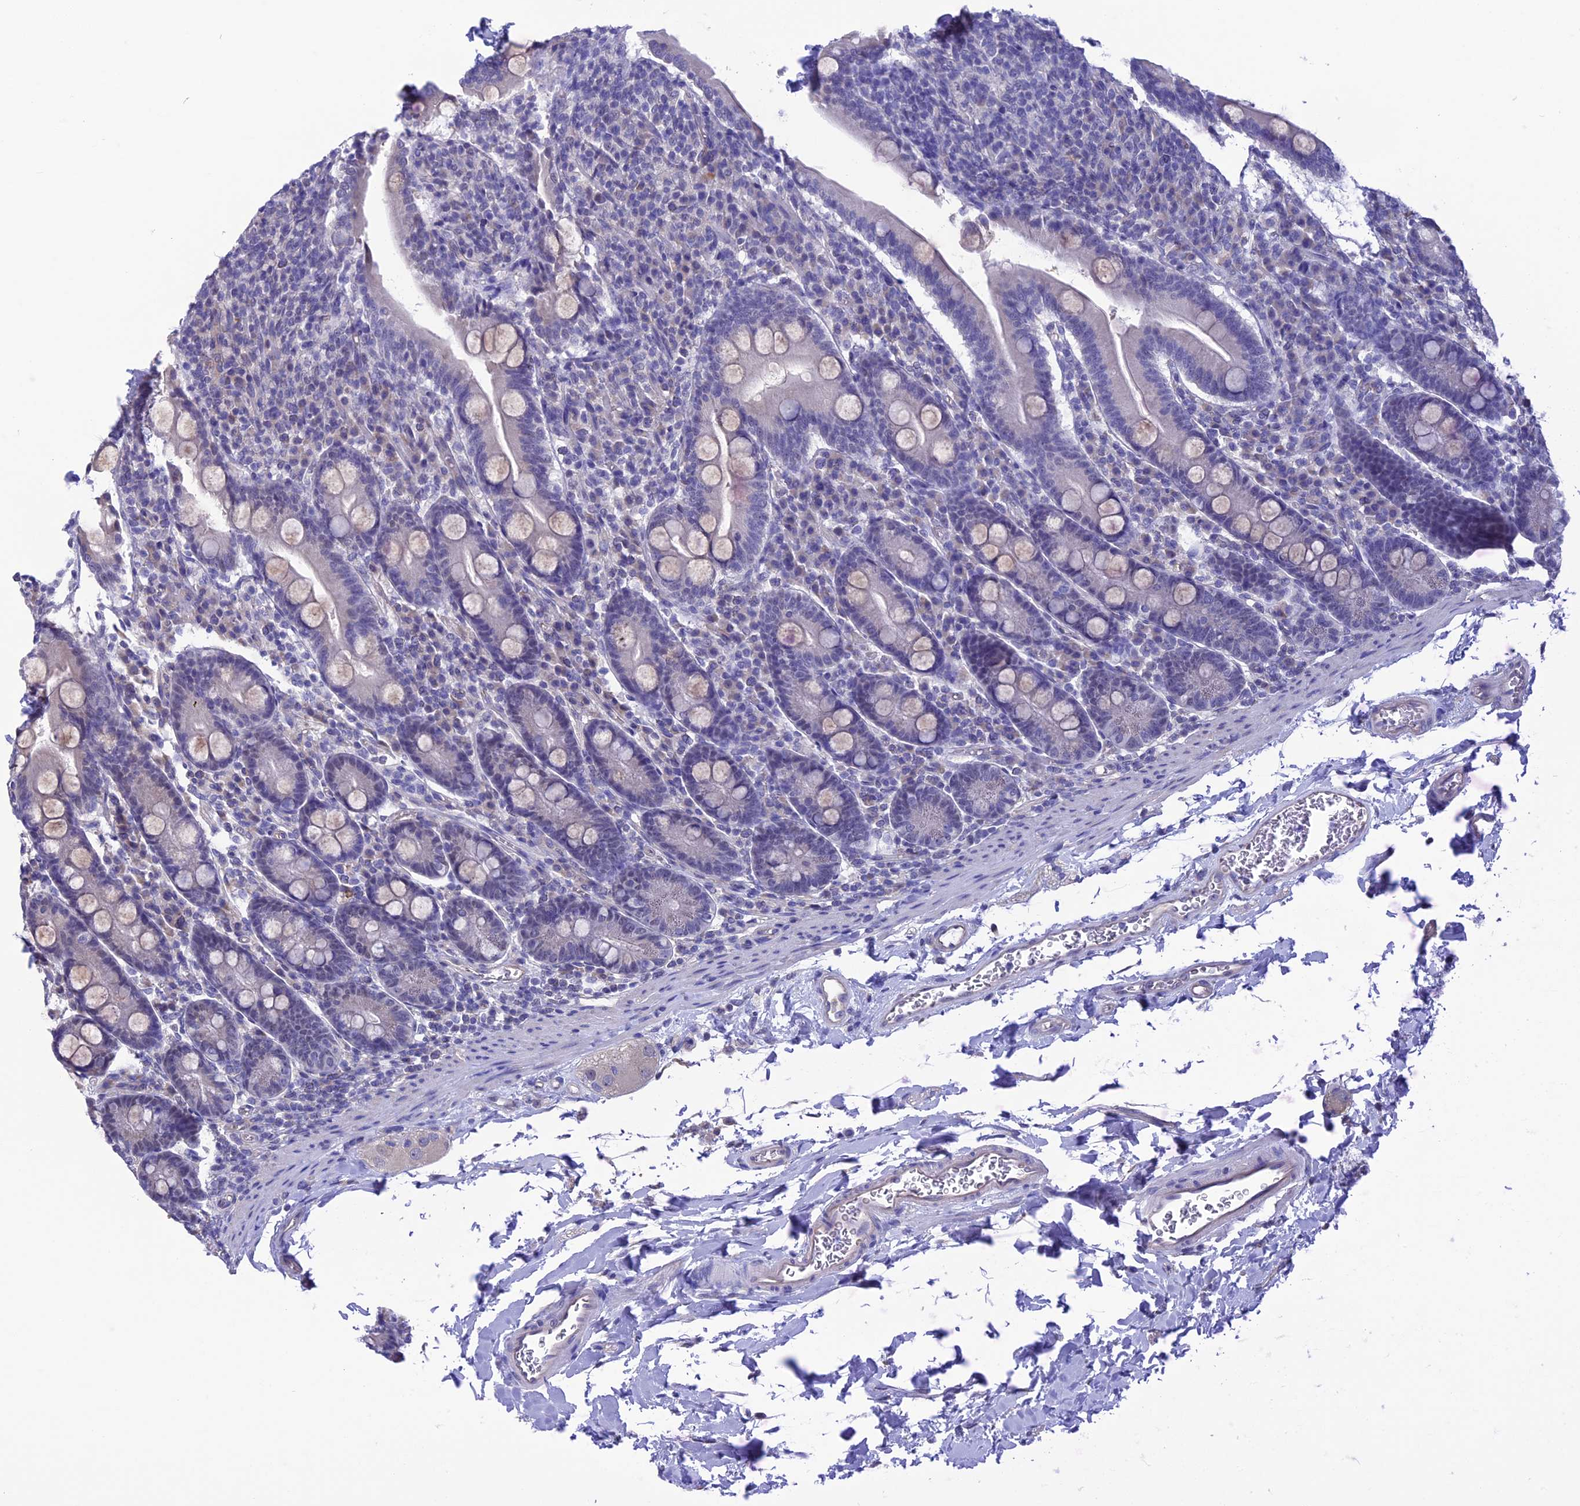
{"staining": {"intensity": "negative", "quantity": "none", "location": "none"}, "tissue": "duodenum", "cell_type": "Glandular cells", "image_type": "normal", "snomed": [{"axis": "morphology", "description": "Normal tissue, NOS"}, {"axis": "topography", "description": "Duodenum"}], "caption": "Immunohistochemical staining of unremarkable duodenum displays no significant staining in glandular cells.", "gene": "SLC1A6", "patient": {"sex": "male", "age": 35}}